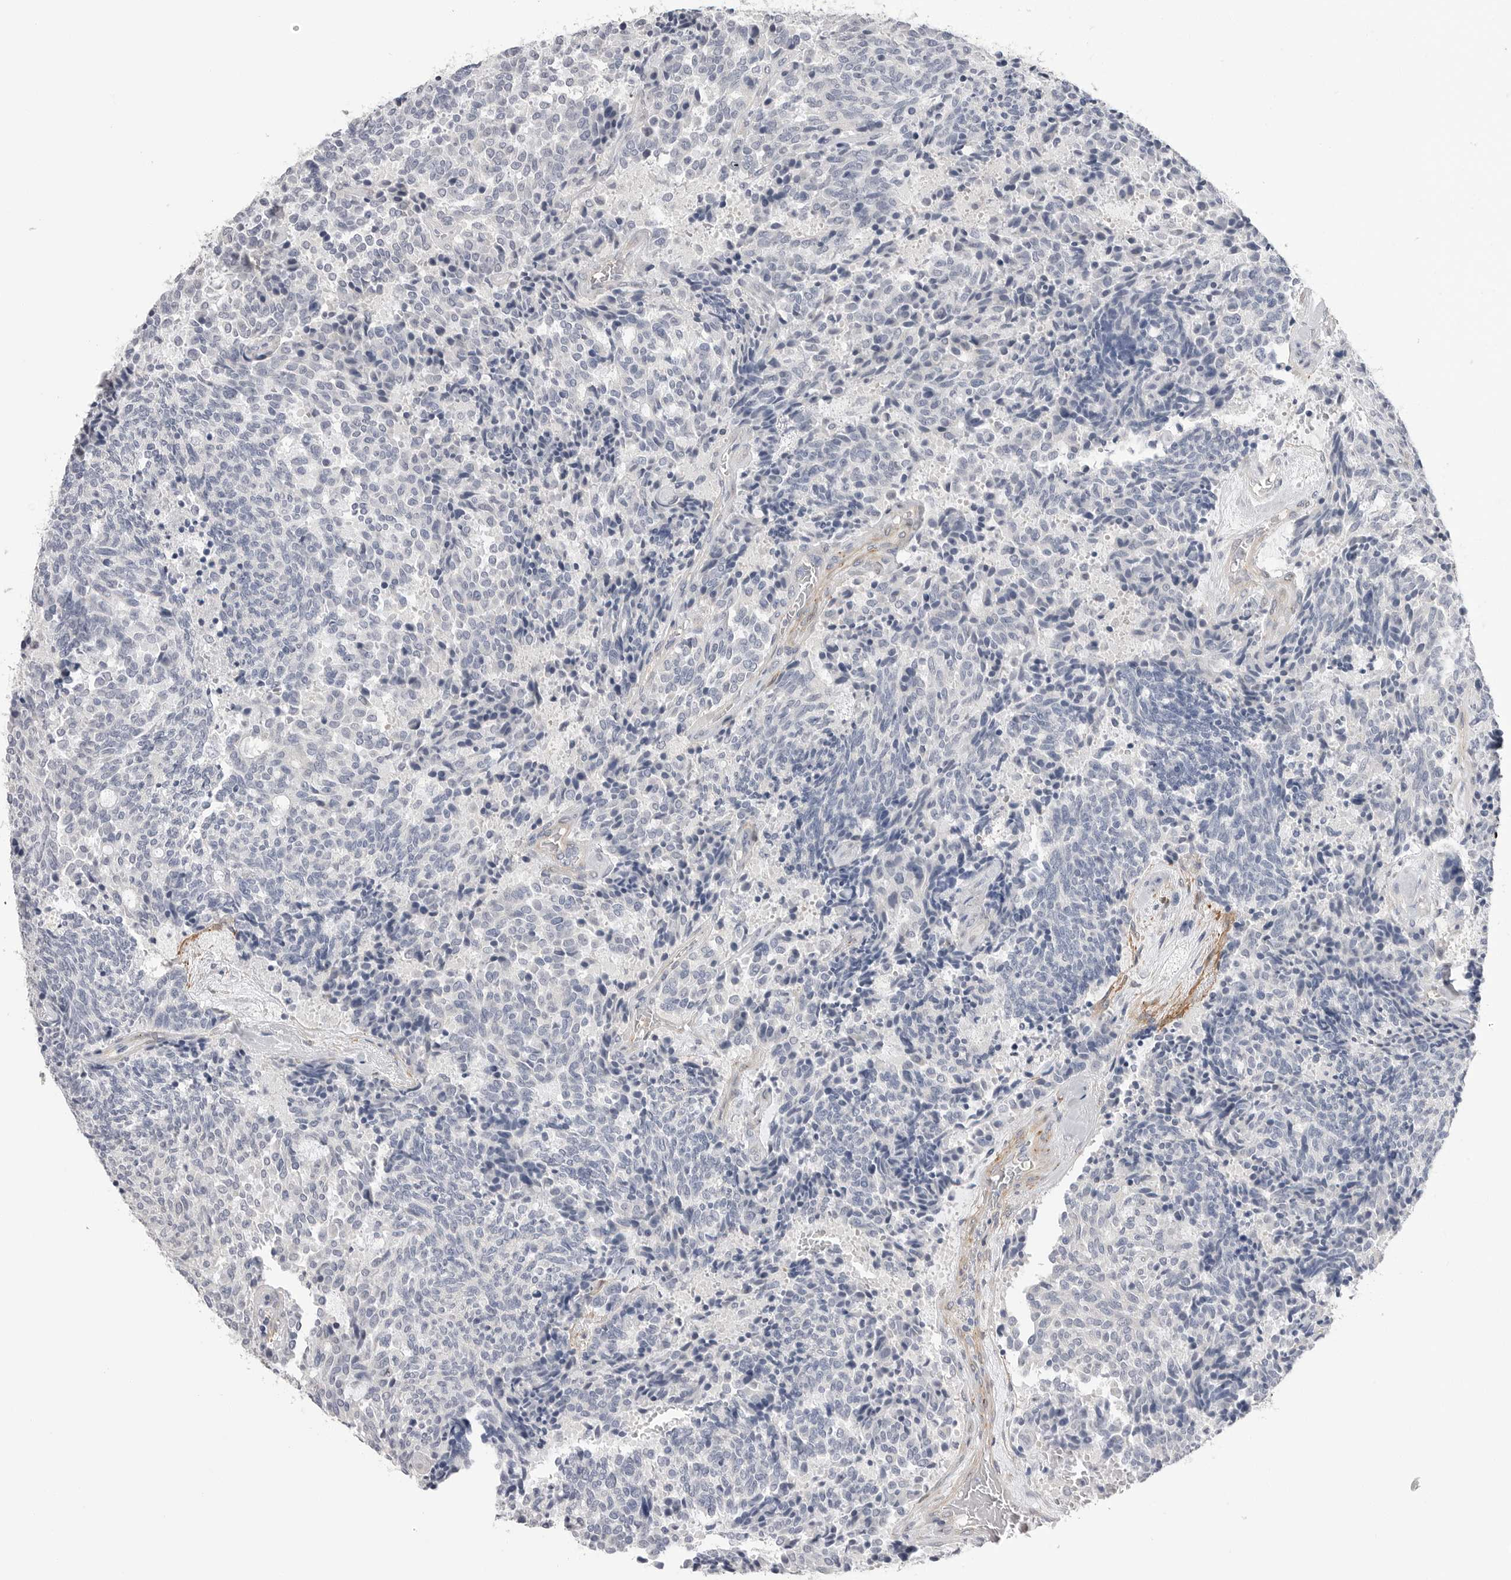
{"staining": {"intensity": "negative", "quantity": "none", "location": "none"}, "tissue": "carcinoid", "cell_type": "Tumor cells", "image_type": "cancer", "snomed": [{"axis": "morphology", "description": "Carcinoid, malignant, NOS"}, {"axis": "topography", "description": "Pancreas"}], "caption": "A high-resolution micrograph shows immunohistochemistry (IHC) staining of carcinoid, which displays no significant expression in tumor cells.", "gene": "AKAP12", "patient": {"sex": "female", "age": 54}}